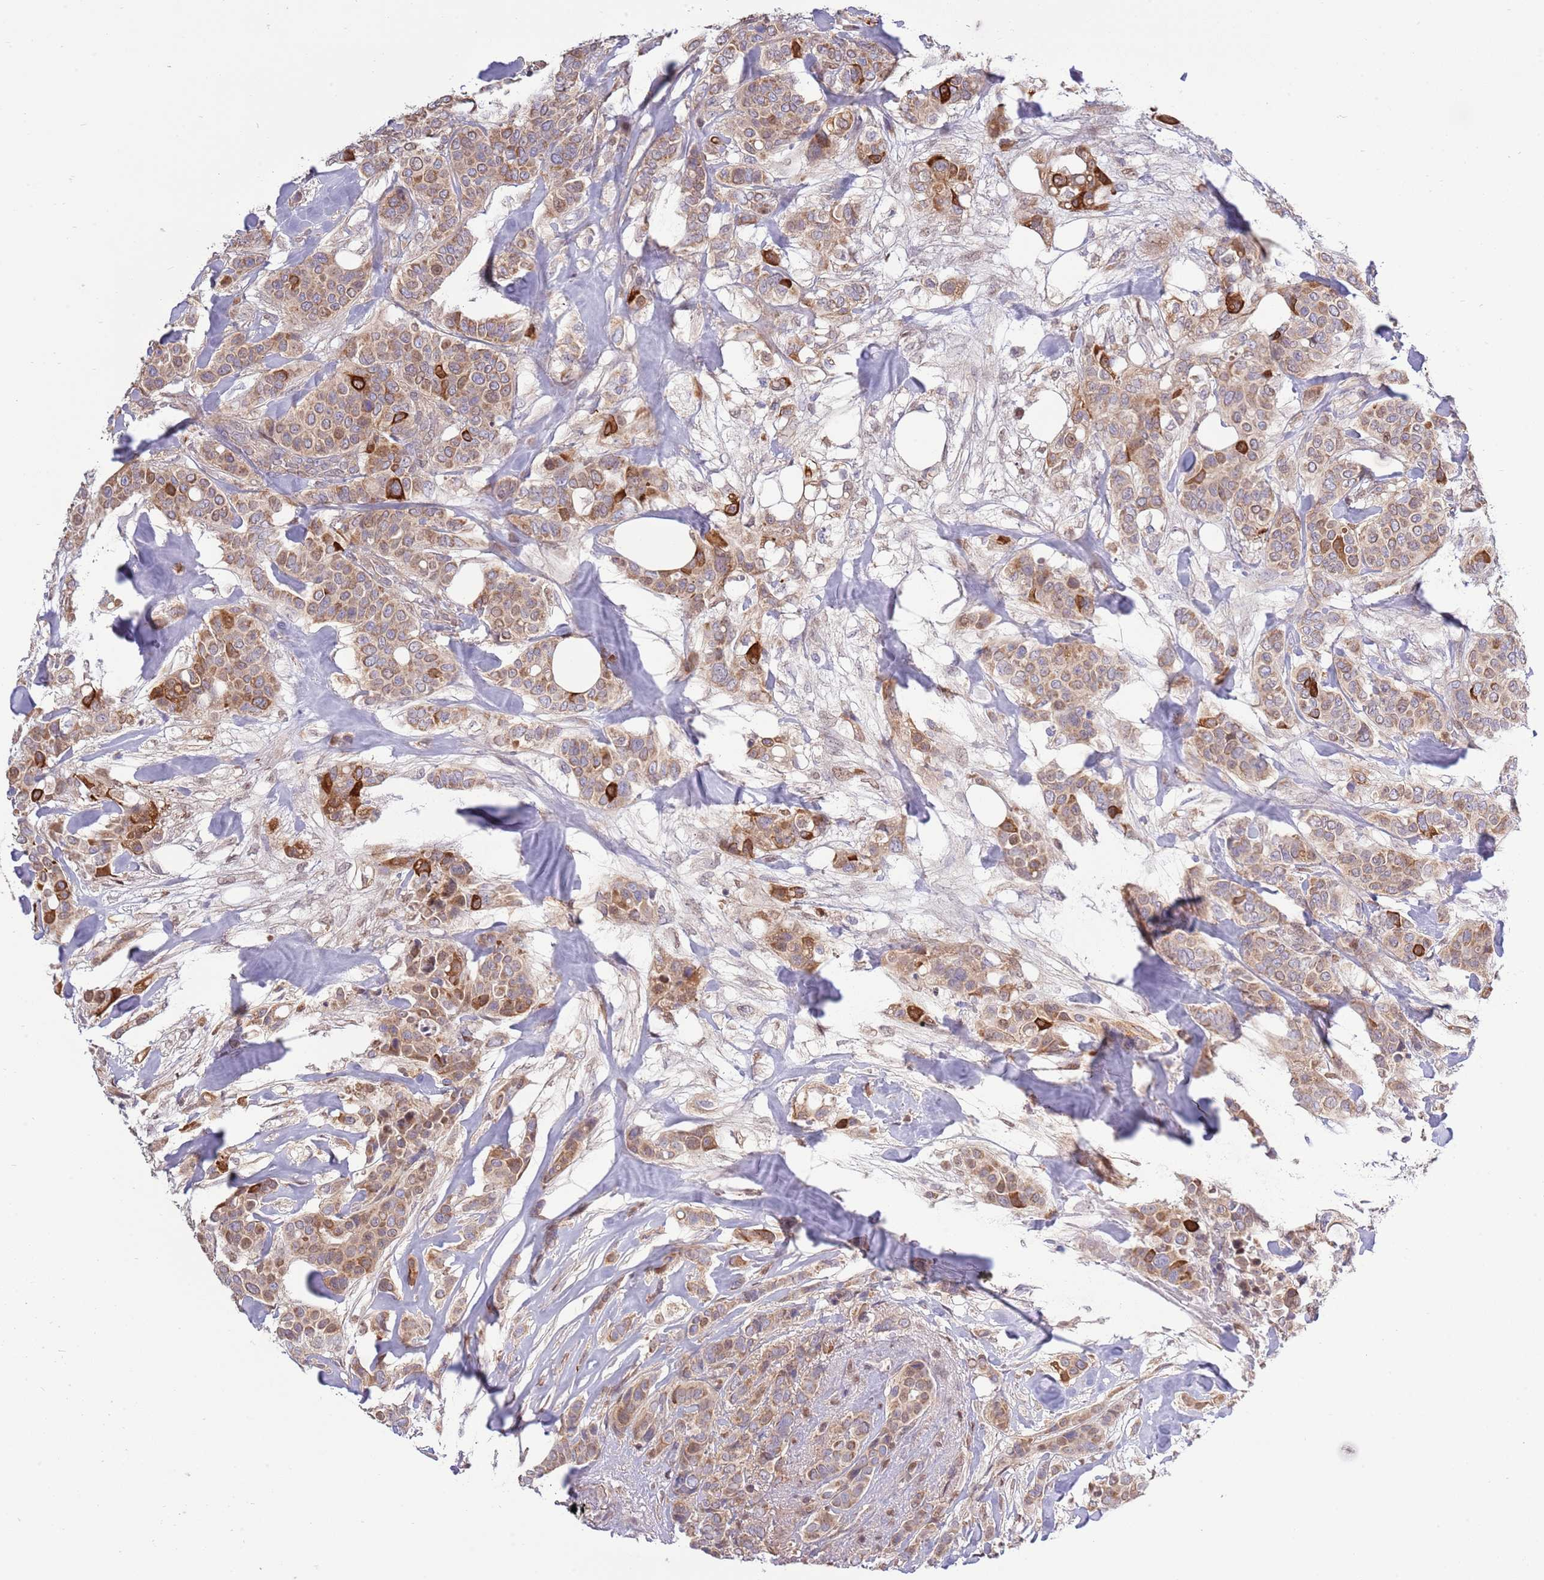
{"staining": {"intensity": "strong", "quantity": "<25%", "location": "cytoplasmic/membranous"}, "tissue": "breast cancer", "cell_type": "Tumor cells", "image_type": "cancer", "snomed": [{"axis": "morphology", "description": "Lobular carcinoma"}, {"axis": "topography", "description": "Breast"}], "caption": "Tumor cells show medium levels of strong cytoplasmic/membranous positivity in approximately <25% of cells in human lobular carcinoma (breast).", "gene": "ARL2BP", "patient": {"sex": "female", "age": 51}}